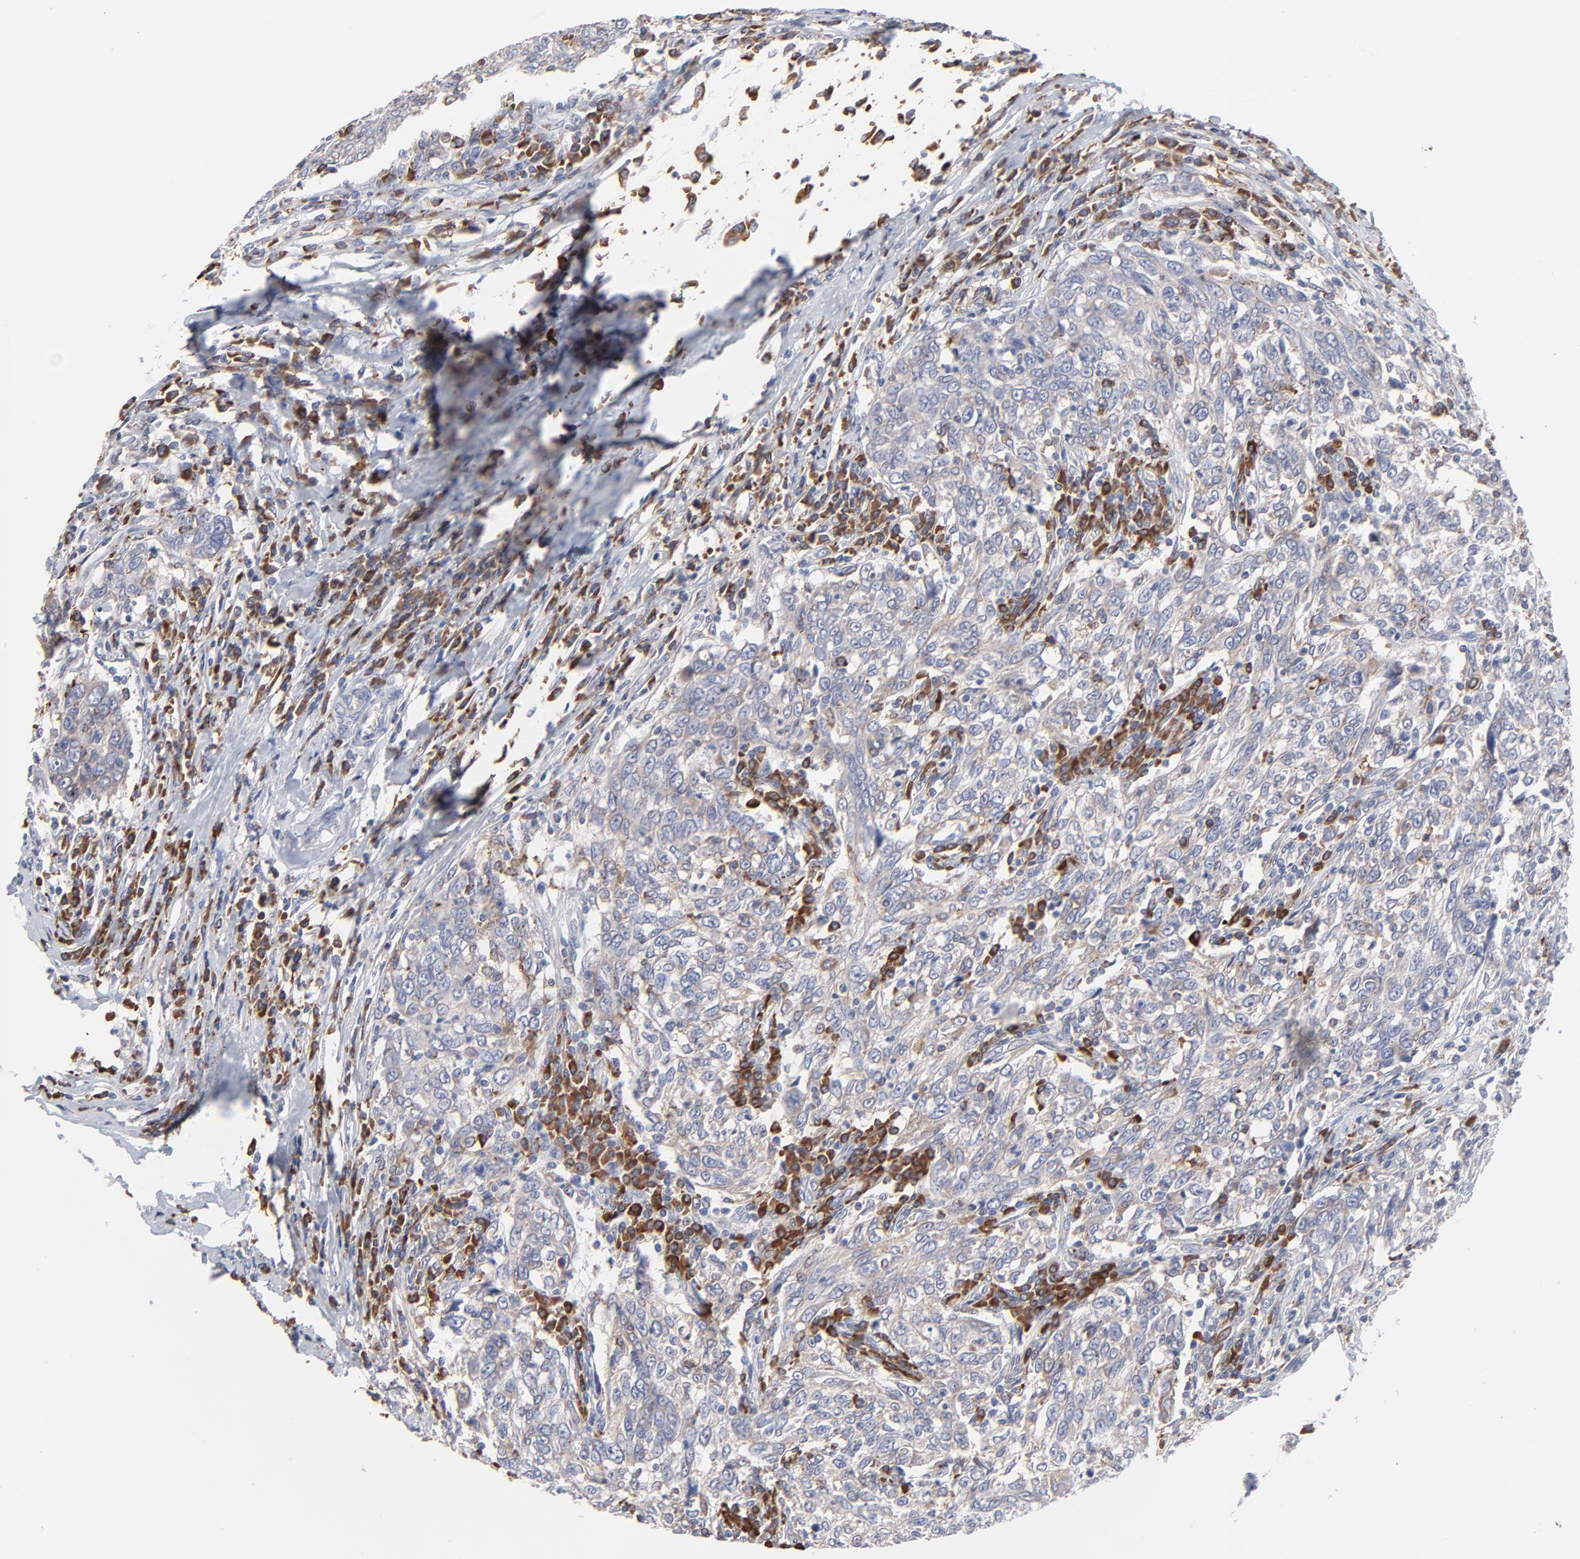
{"staining": {"intensity": "moderate", "quantity": ">75%", "location": "cytoplasmic/membranous"}, "tissue": "breast cancer", "cell_type": "Tumor cells", "image_type": "cancer", "snomed": [{"axis": "morphology", "description": "Duct carcinoma"}, {"axis": "topography", "description": "Breast"}], "caption": "This photomicrograph shows immunohistochemistry (IHC) staining of human breast cancer (infiltrating ductal carcinoma), with medium moderate cytoplasmic/membranous expression in approximately >75% of tumor cells.", "gene": "TRIM22", "patient": {"sex": "female", "age": 50}}